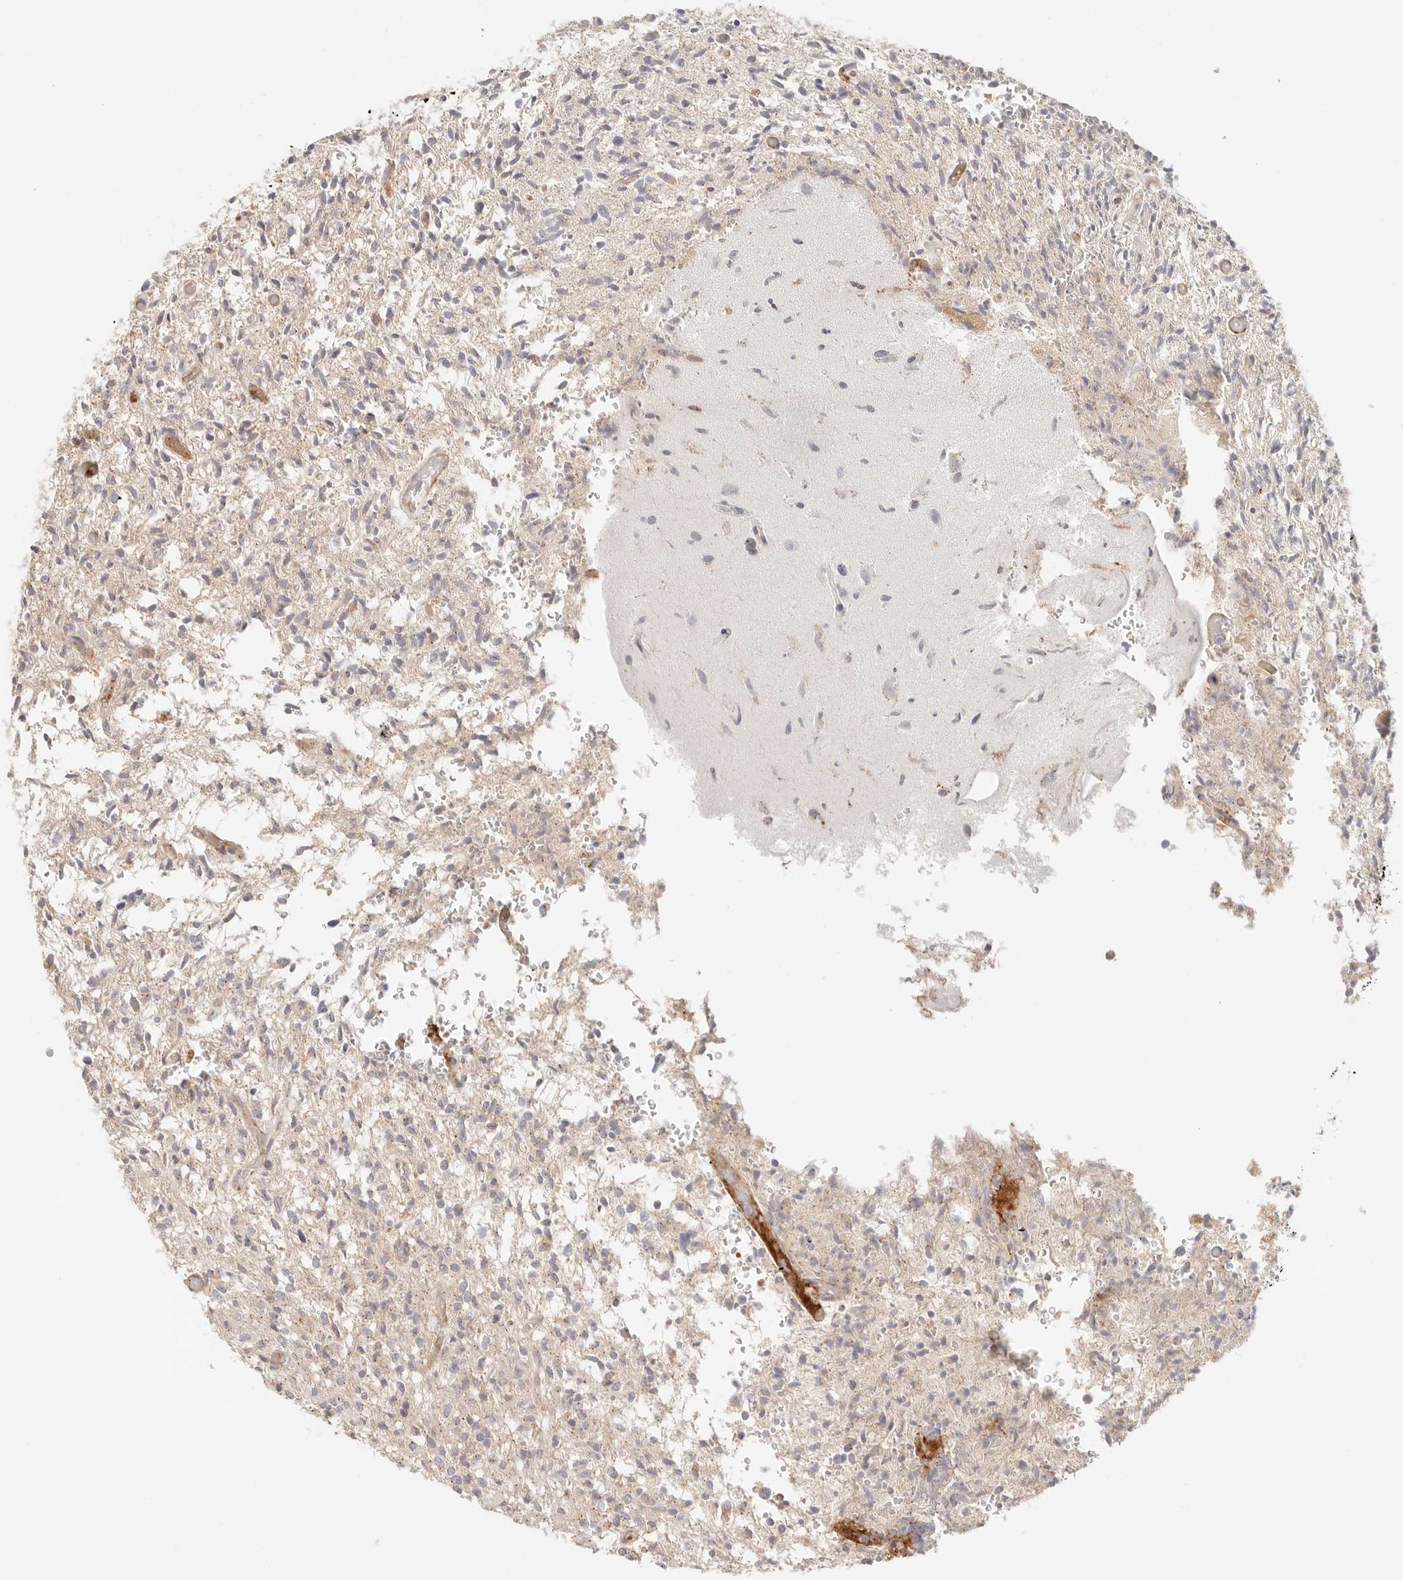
{"staining": {"intensity": "weak", "quantity": "<25%", "location": "cytoplasmic/membranous"}, "tissue": "glioma", "cell_type": "Tumor cells", "image_type": "cancer", "snomed": [{"axis": "morphology", "description": "Glioma, malignant, High grade"}, {"axis": "topography", "description": "Brain"}], "caption": "Tumor cells are negative for protein expression in human glioma.", "gene": "IL1R2", "patient": {"sex": "female", "age": 57}}